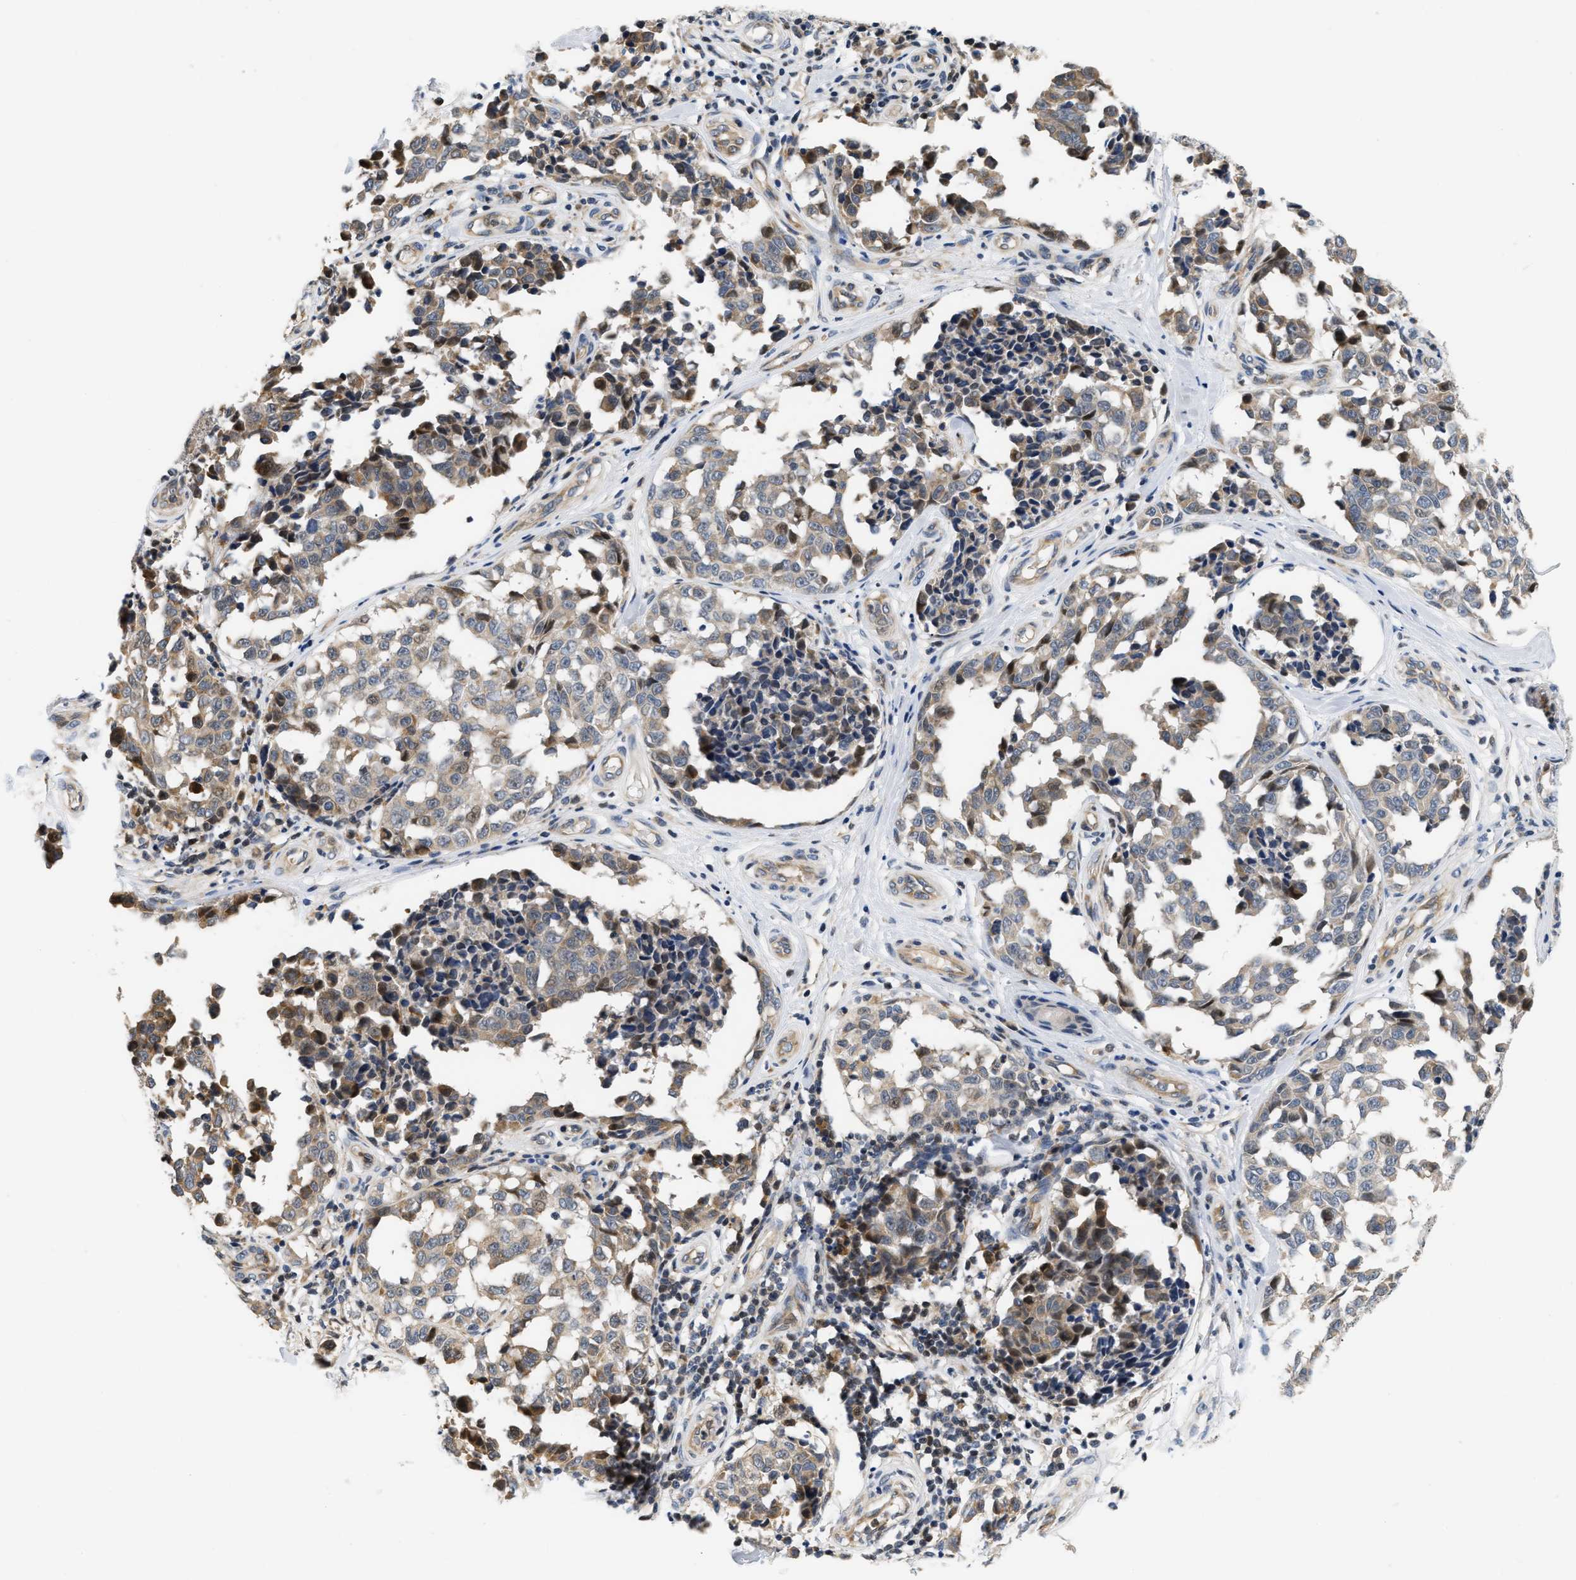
{"staining": {"intensity": "weak", "quantity": ">75%", "location": "cytoplasmic/membranous,nuclear"}, "tissue": "melanoma", "cell_type": "Tumor cells", "image_type": "cancer", "snomed": [{"axis": "morphology", "description": "Malignant melanoma, NOS"}, {"axis": "topography", "description": "Skin"}], "caption": "This is a photomicrograph of immunohistochemistry (IHC) staining of malignant melanoma, which shows weak staining in the cytoplasmic/membranous and nuclear of tumor cells.", "gene": "TNIP2", "patient": {"sex": "female", "age": 64}}